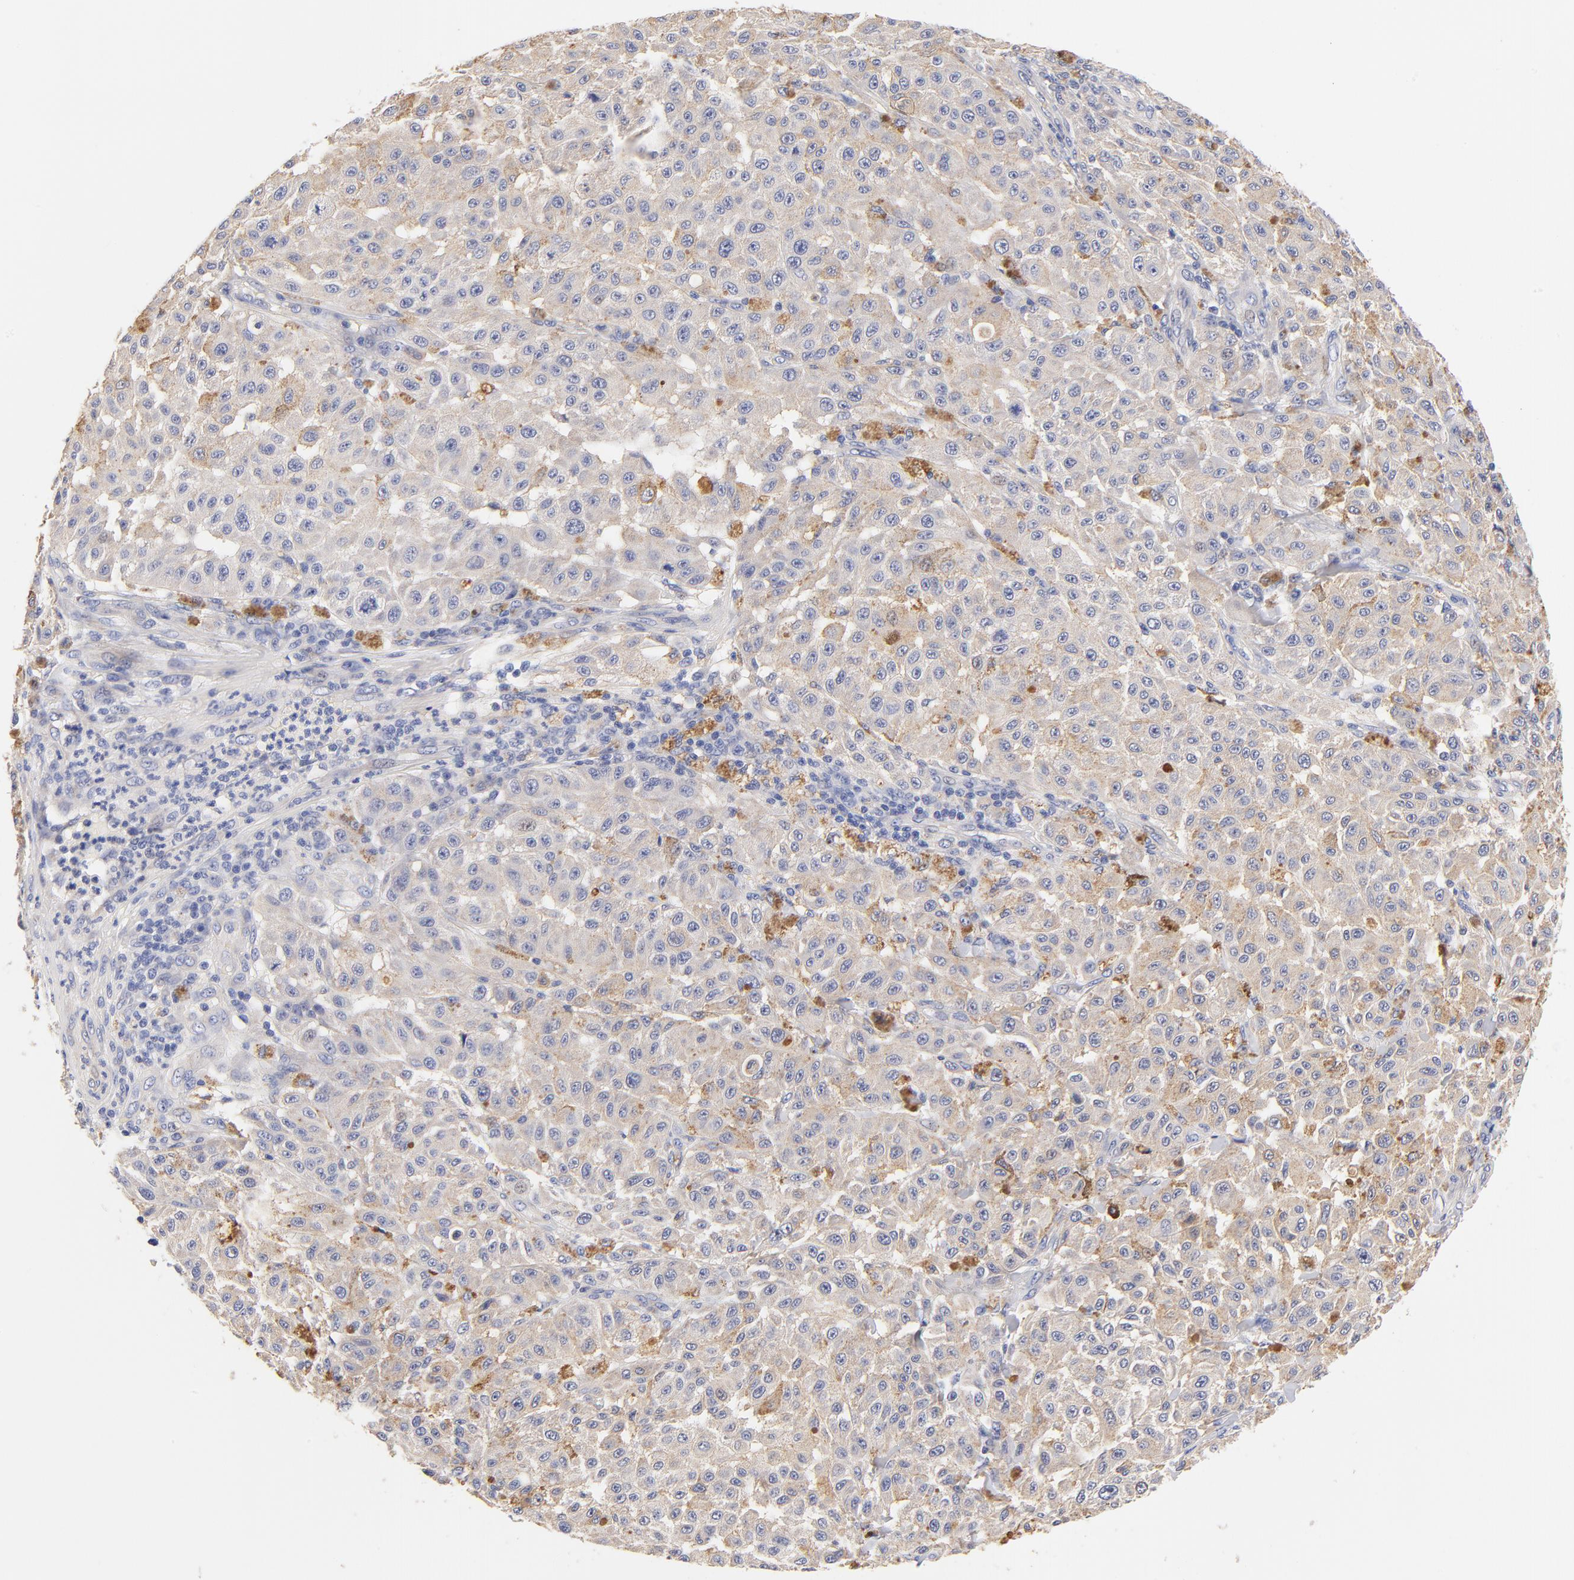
{"staining": {"intensity": "weak", "quantity": ">75%", "location": "cytoplasmic/membranous"}, "tissue": "melanoma", "cell_type": "Tumor cells", "image_type": "cancer", "snomed": [{"axis": "morphology", "description": "Malignant melanoma, NOS"}, {"axis": "topography", "description": "Skin"}], "caption": "Malignant melanoma stained with IHC reveals weak cytoplasmic/membranous expression in approximately >75% of tumor cells.", "gene": "HS3ST1", "patient": {"sex": "female", "age": 64}}